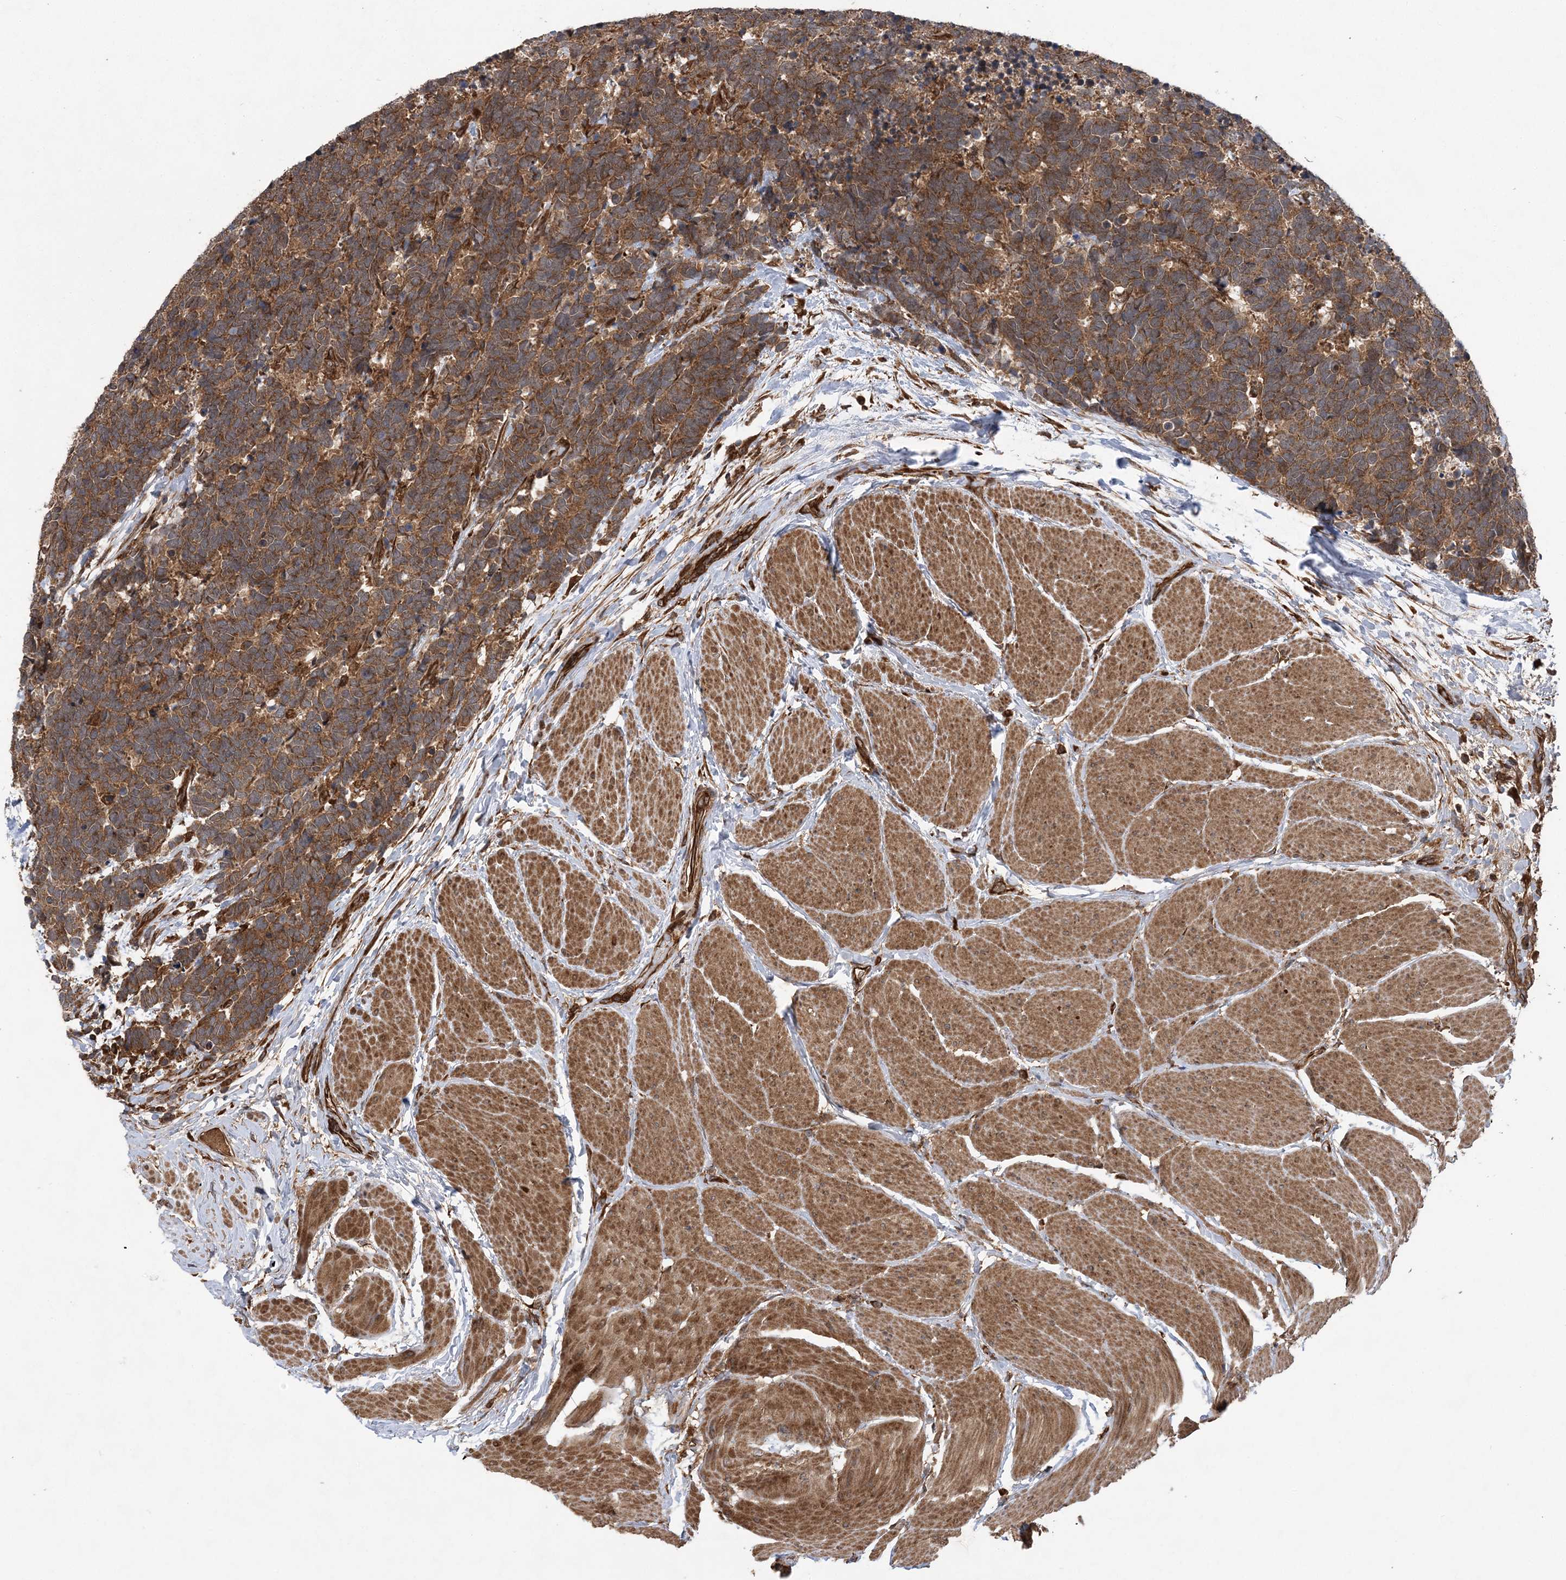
{"staining": {"intensity": "moderate", "quantity": ">75%", "location": "cytoplasmic/membranous"}, "tissue": "carcinoid", "cell_type": "Tumor cells", "image_type": "cancer", "snomed": [{"axis": "morphology", "description": "Carcinoma, NOS"}, {"axis": "morphology", "description": "Carcinoid, malignant, NOS"}, {"axis": "topography", "description": "Urinary bladder"}], "caption": "Immunohistochemistry image of carcinoid (malignant) stained for a protein (brown), which exhibits medium levels of moderate cytoplasmic/membranous staining in approximately >75% of tumor cells.", "gene": "ATG3", "patient": {"sex": "male", "age": 57}}